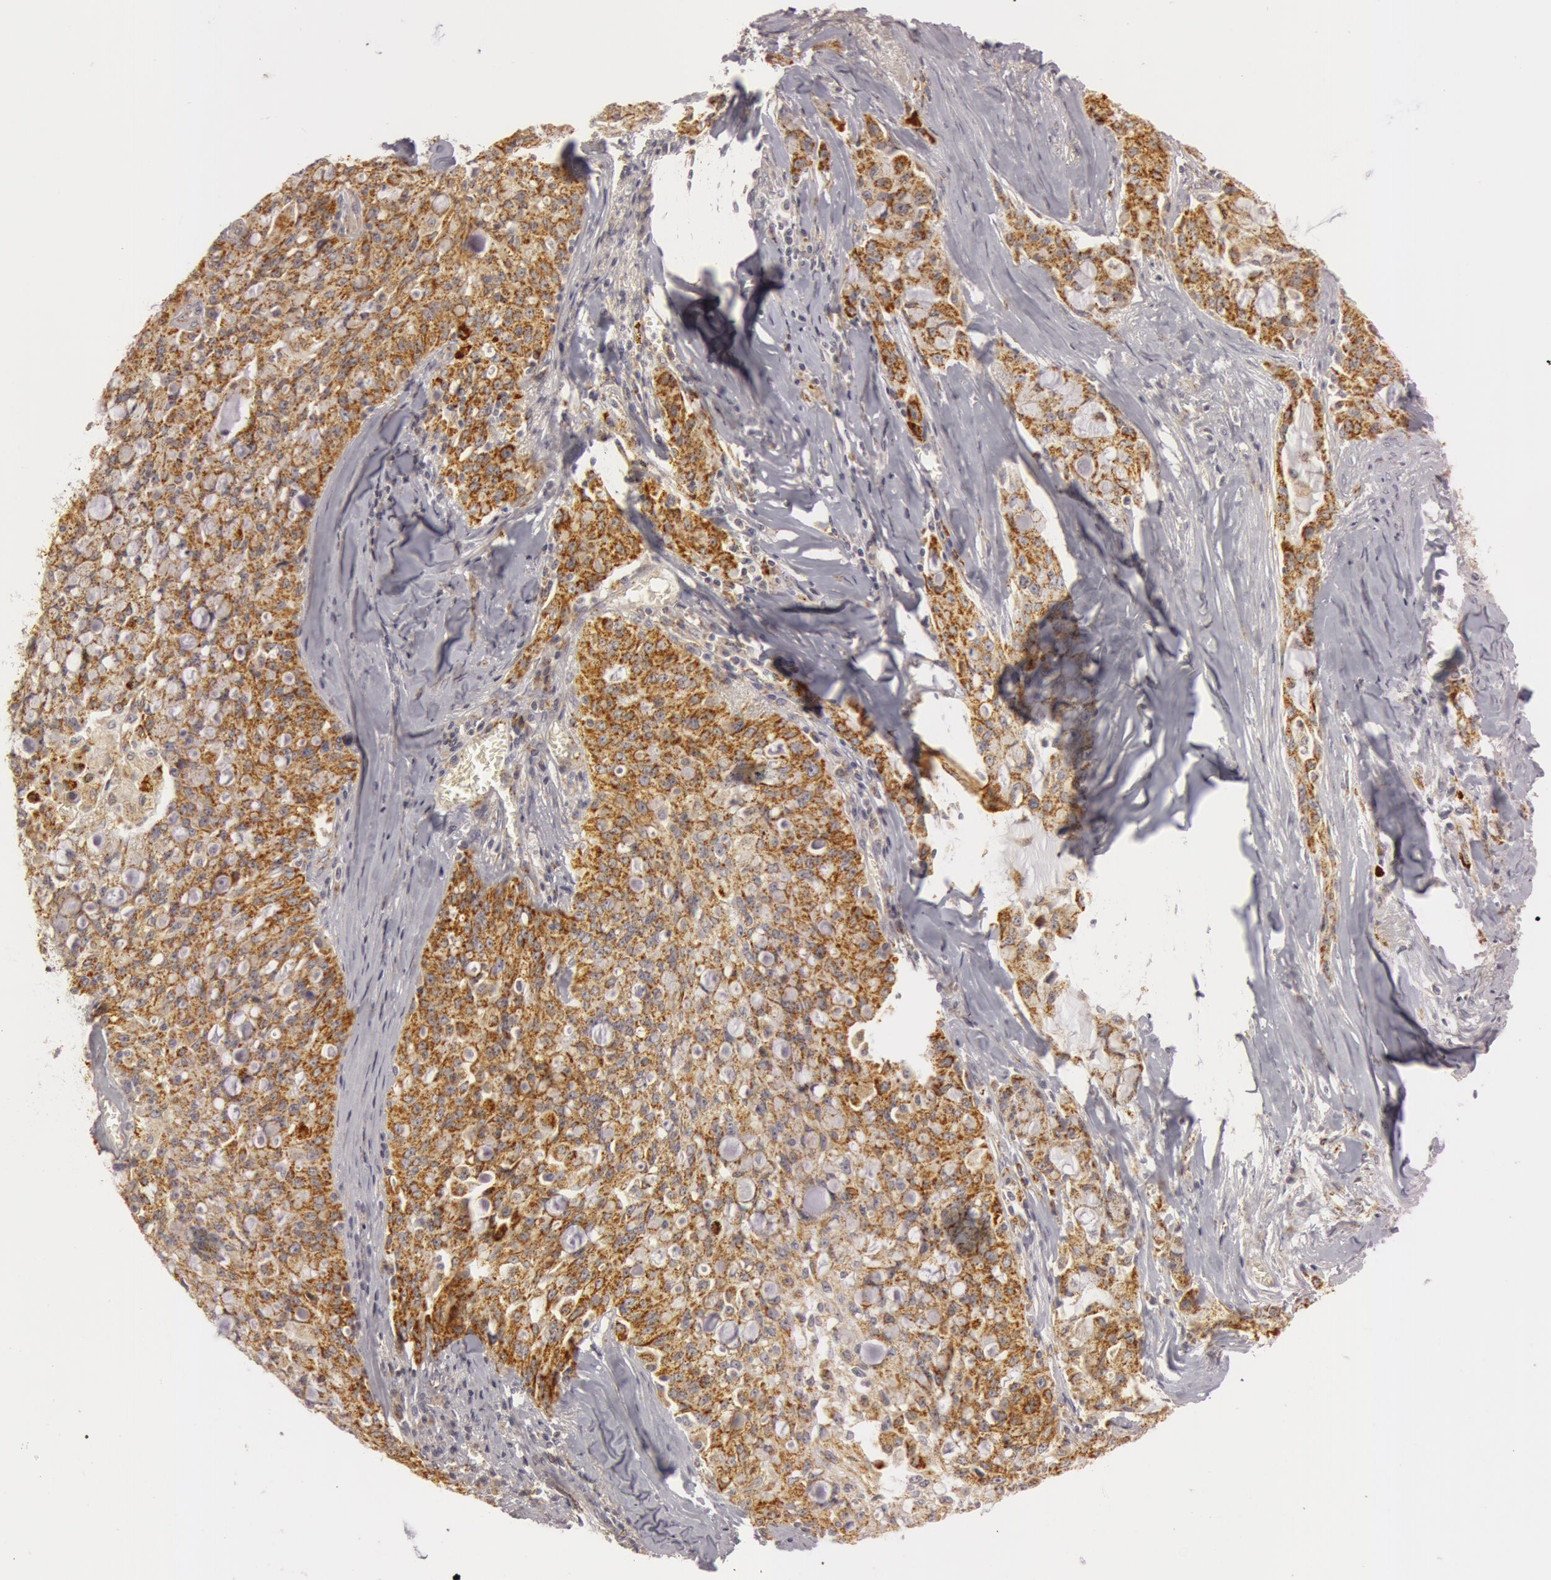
{"staining": {"intensity": "strong", "quantity": ">75%", "location": "cytoplasmic/membranous"}, "tissue": "lung cancer", "cell_type": "Tumor cells", "image_type": "cancer", "snomed": [{"axis": "morphology", "description": "Adenocarcinoma, NOS"}, {"axis": "topography", "description": "Lung"}], "caption": "IHC (DAB) staining of lung adenocarcinoma demonstrates strong cytoplasmic/membranous protein staining in about >75% of tumor cells. Nuclei are stained in blue.", "gene": "C7", "patient": {"sex": "female", "age": 44}}